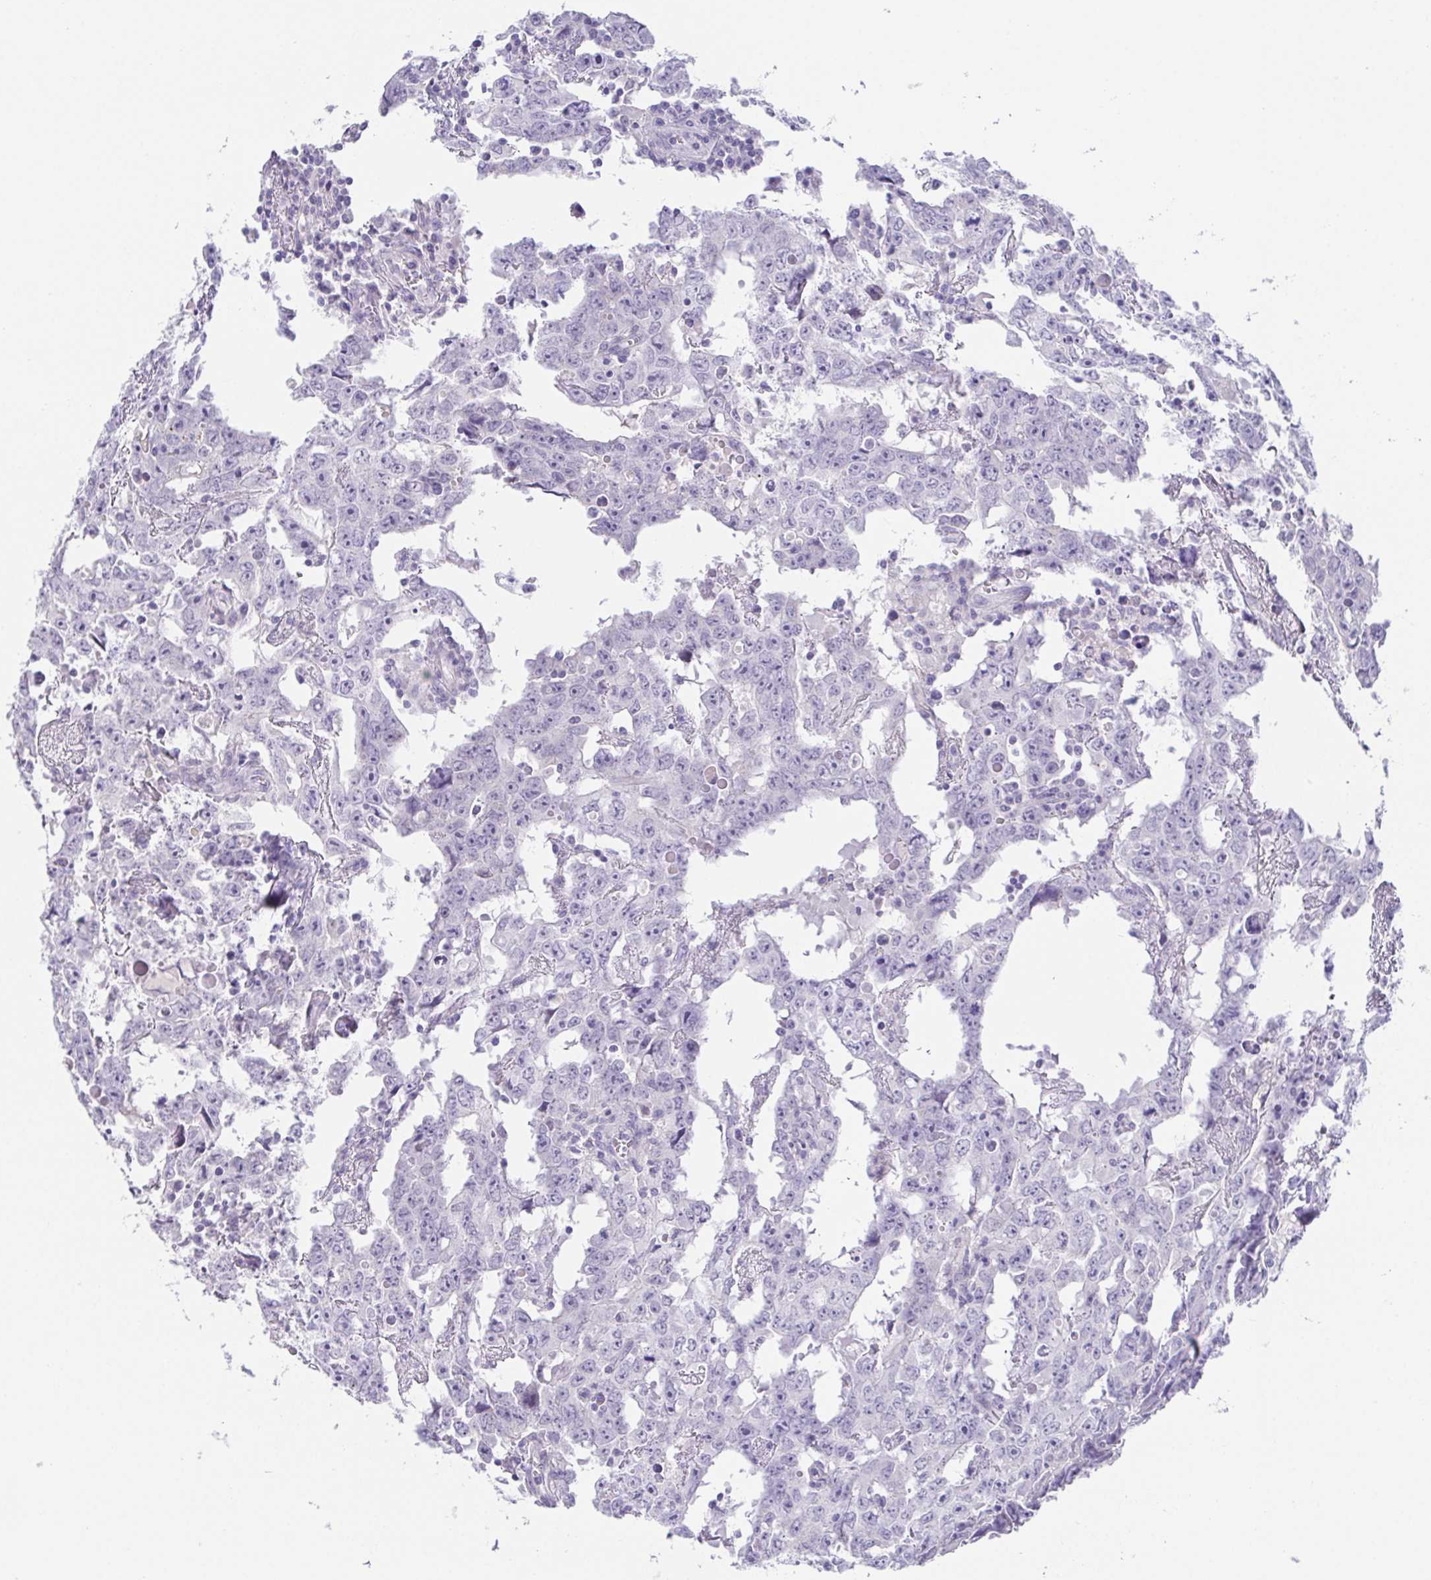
{"staining": {"intensity": "negative", "quantity": "none", "location": "none"}, "tissue": "testis cancer", "cell_type": "Tumor cells", "image_type": "cancer", "snomed": [{"axis": "morphology", "description": "Carcinoma, Embryonal, NOS"}, {"axis": "topography", "description": "Testis"}], "caption": "Tumor cells are negative for brown protein staining in testis cancer.", "gene": "HAPLN2", "patient": {"sex": "male", "age": 22}}